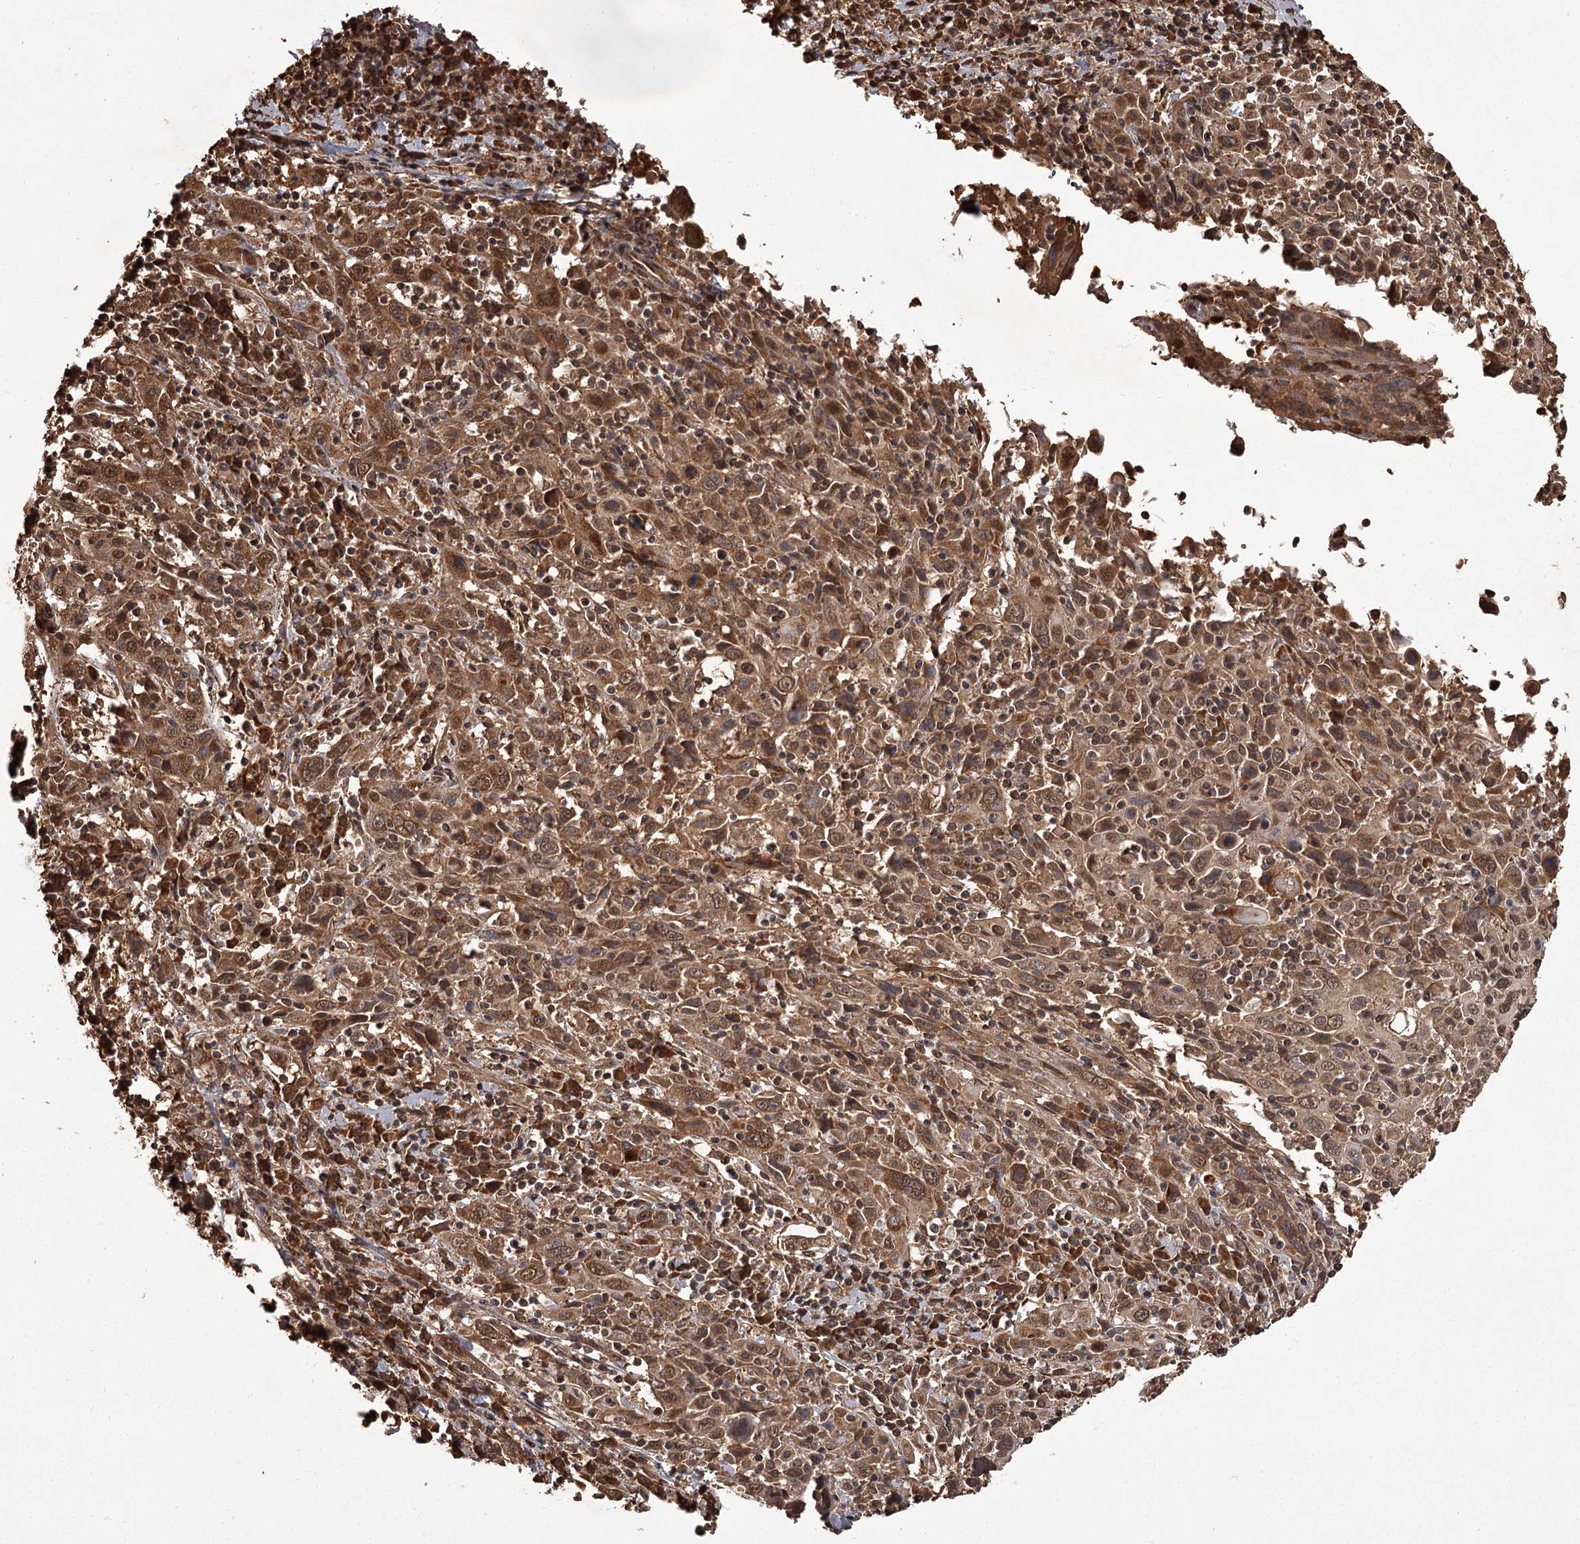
{"staining": {"intensity": "moderate", "quantity": ">75%", "location": "cytoplasmic/membranous,nuclear"}, "tissue": "cervical cancer", "cell_type": "Tumor cells", "image_type": "cancer", "snomed": [{"axis": "morphology", "description": "Squamous cell carcinoma, NOS"}, {"axis": "topography", "description": "Cervix"}], "caption": "Human cervical cancer (squamous cell carcinoma) stained with a brown dye shows moderate cytoplasmic/membranous and nuclear positive expression in approximately >75% of tumor cells.", "gene": "NPRL2", "patient": {"sex": "female", "age": 46}}